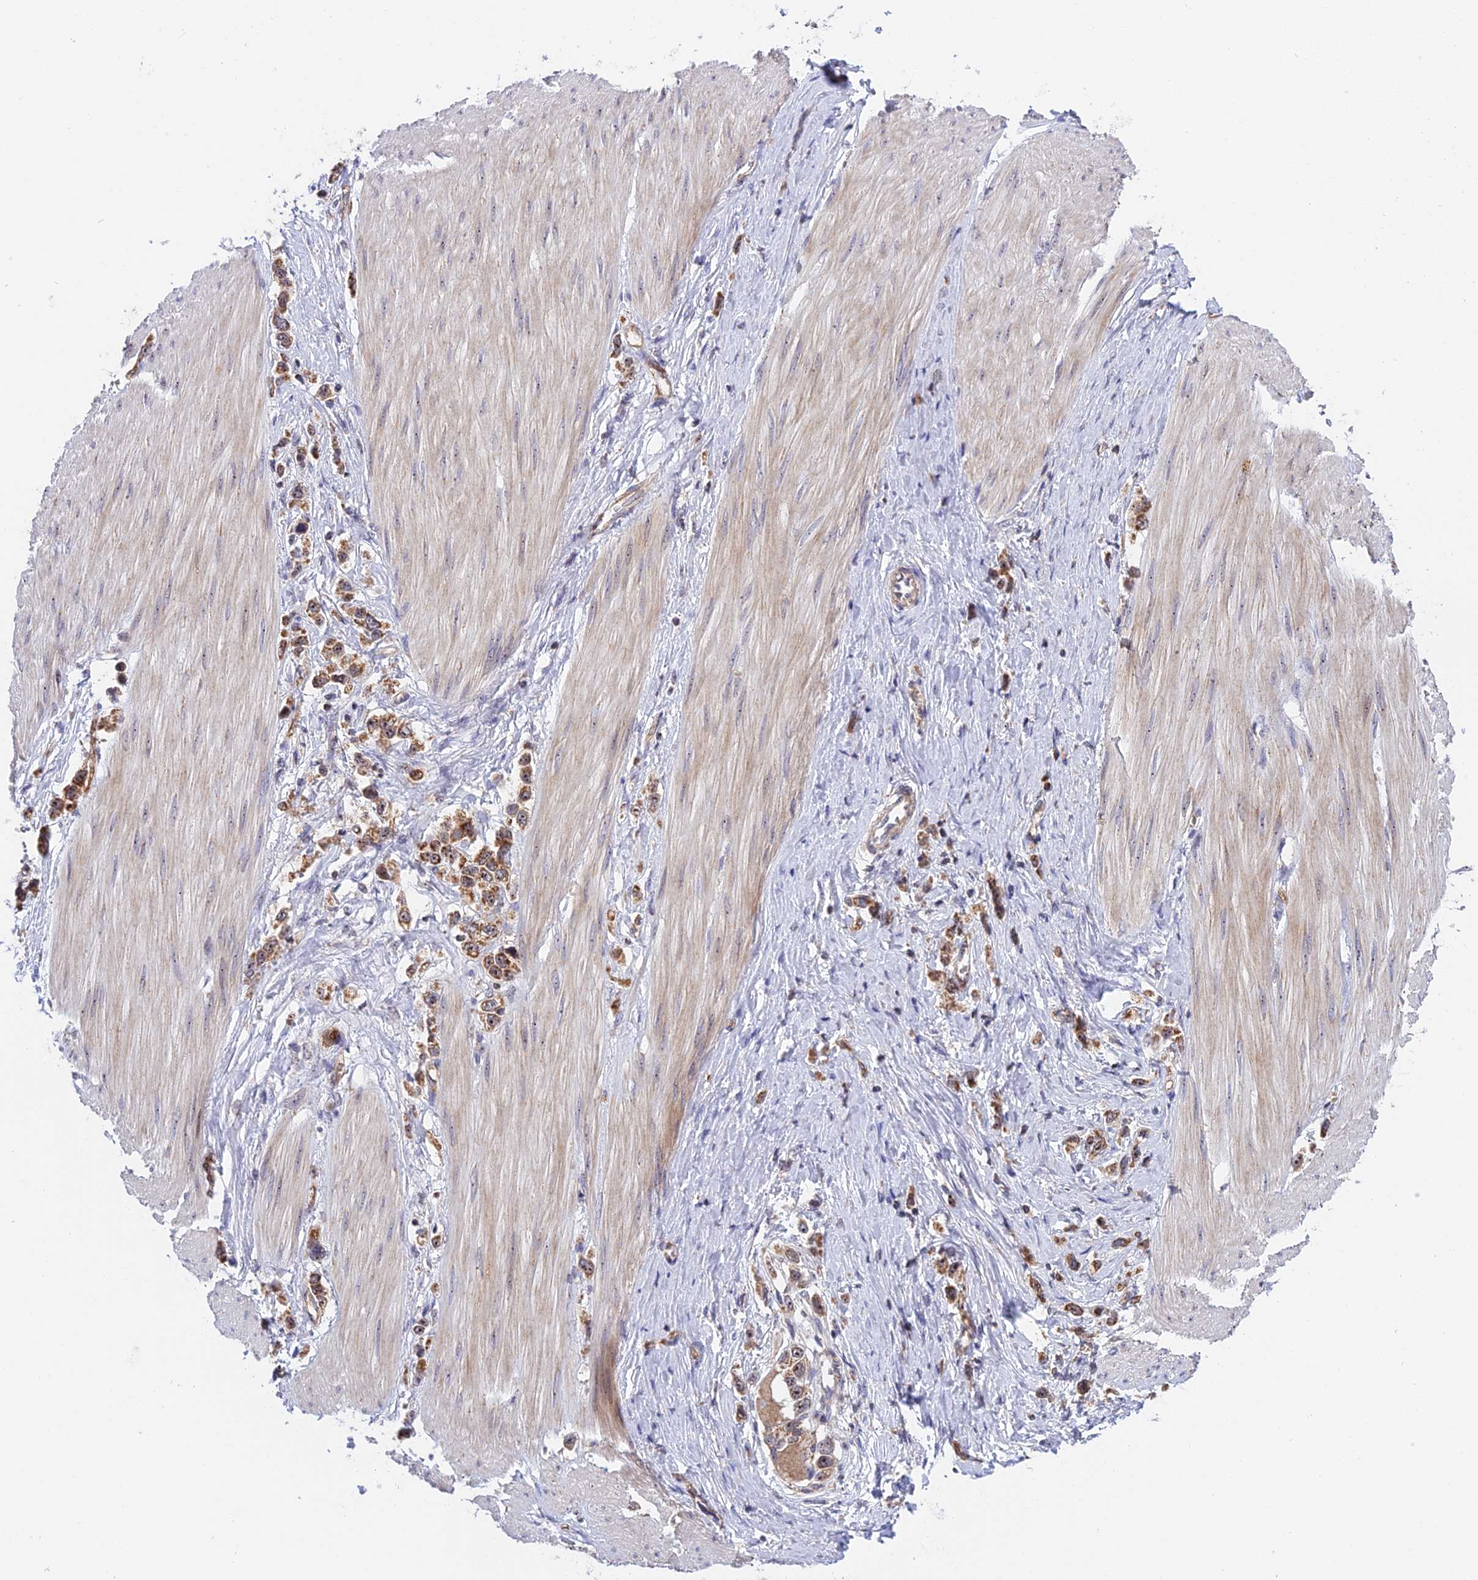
{"staining": {"intensity": "moderate", "quantity": ">75%", "location": "cytoplasmic/membranous"}, "tissue": "stomach cancer", "cell_type": "Tumor cells", "image_type": "cancer", "snomed": [{"axis": "morphology", "description": "Adenocarcinoma, NOS"}, {"axis": "topography", "description": "Stomach"}], "caption": "Protein analysis of stomach cancer (adenocarcinoma) tissue shows moderate cytoplasmic/membranous staining in approximately >75% of tumor cells. (IHC, brightfield microscopy, high magnification).", "gene": "MPND", "patient": {"sex": "female", "age": 65}}